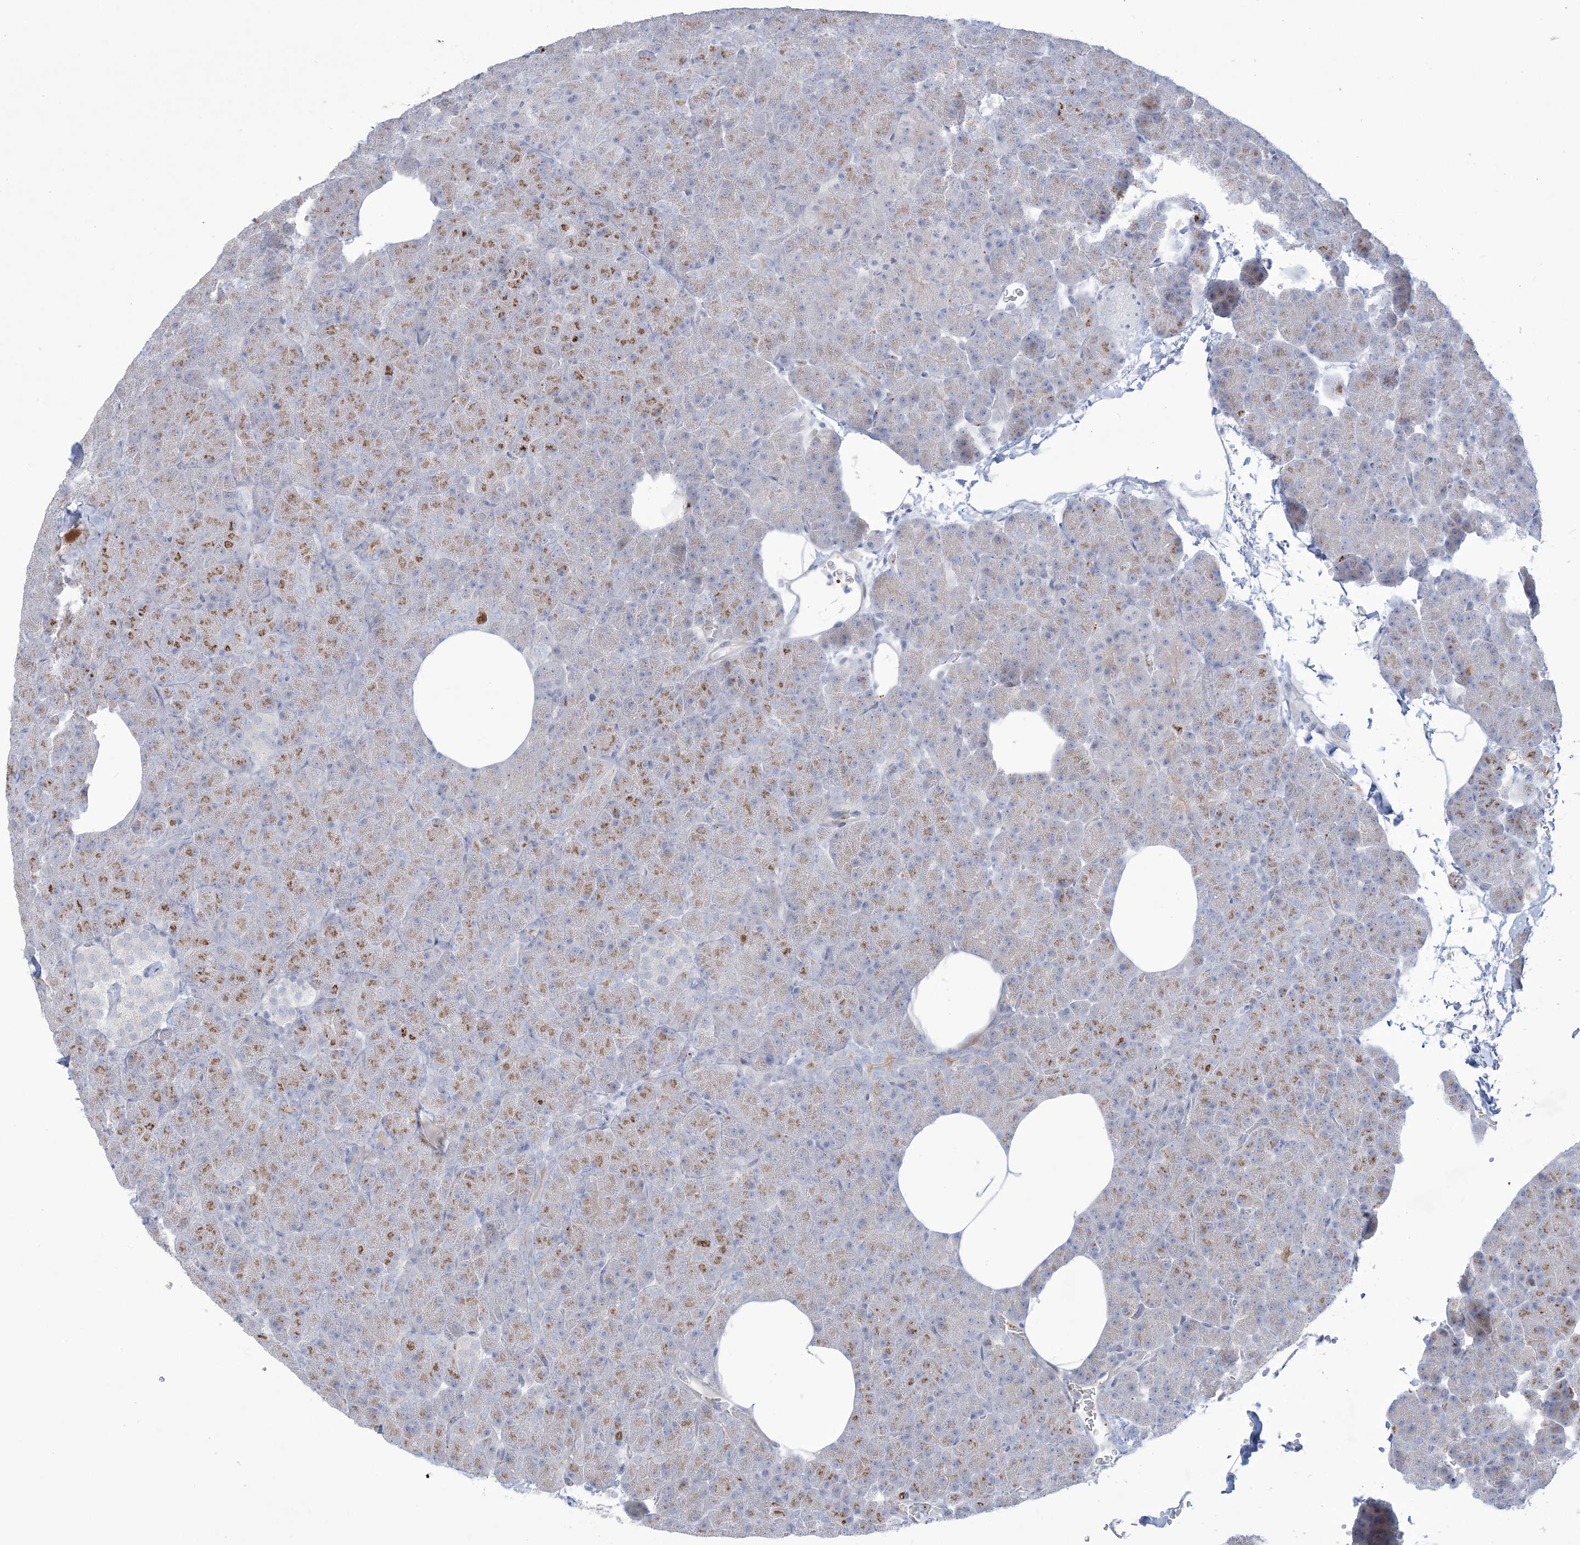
{"staining": {"intensity": "moderate", "quantity": "25%-75%", "location": "cytoplasmic/membranous"}, "tissue": "pancreas", "cell_type": "Exocrine glandular cells", "image_type": "normal", "snomed": [{"axis": "morphology", "description": "Normal tissue, NOS"}, {"axis": "morphology", "description": "Carcinoid, malignant, NOS"}, {"axis": "topography", "description": "Pancreas"}], "caption": "A medium amount of moderate cytoplasmic/membranous expression is seen in approximately 25%-75% of exocrine glandular cells in unremarkable pancreas.", "gene": "B3GNT7", "patient": {"sex": "female", "age": 35}}